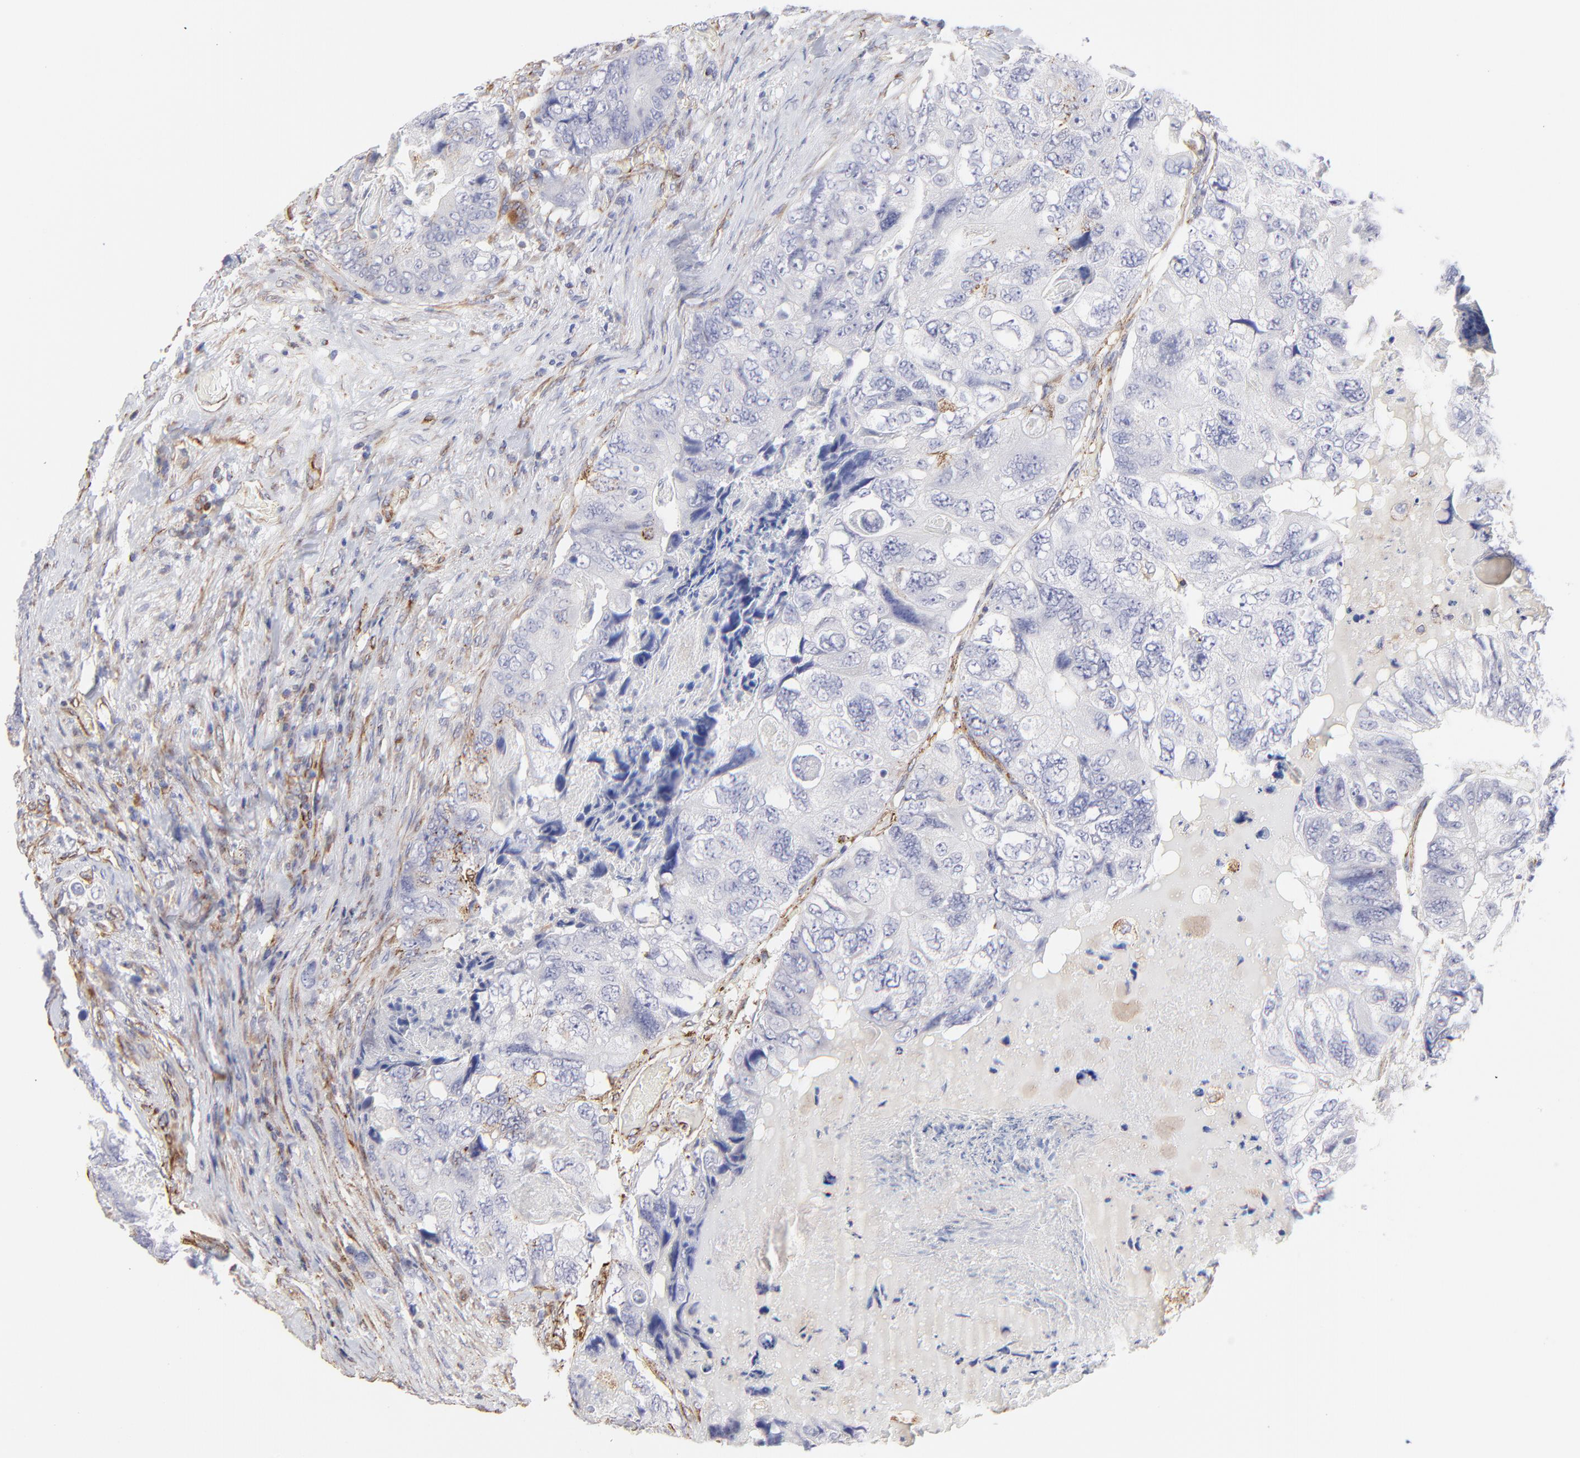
{"staining": {"intensity": "moderate", "quantity": "<25%", "location": "cytoplasmic/membranous"}, "tissue": "colorectal cancer", "cell_type": "Tumor cells", "image_type": "cancer", "snomed": [{"axis": "morphology", "description": "Adenocarcinoma, NOS"}, {"axis": "topography", "description": "Rectum"}], "caption": "Colorectal adenocarcinoma stained for a protein (brown) displays moderate cytoplasmic/membranous positive expression in about <25% of tumor cells.", "gene": "COX8C", "patient": {"sex": "female", "age": 82}}